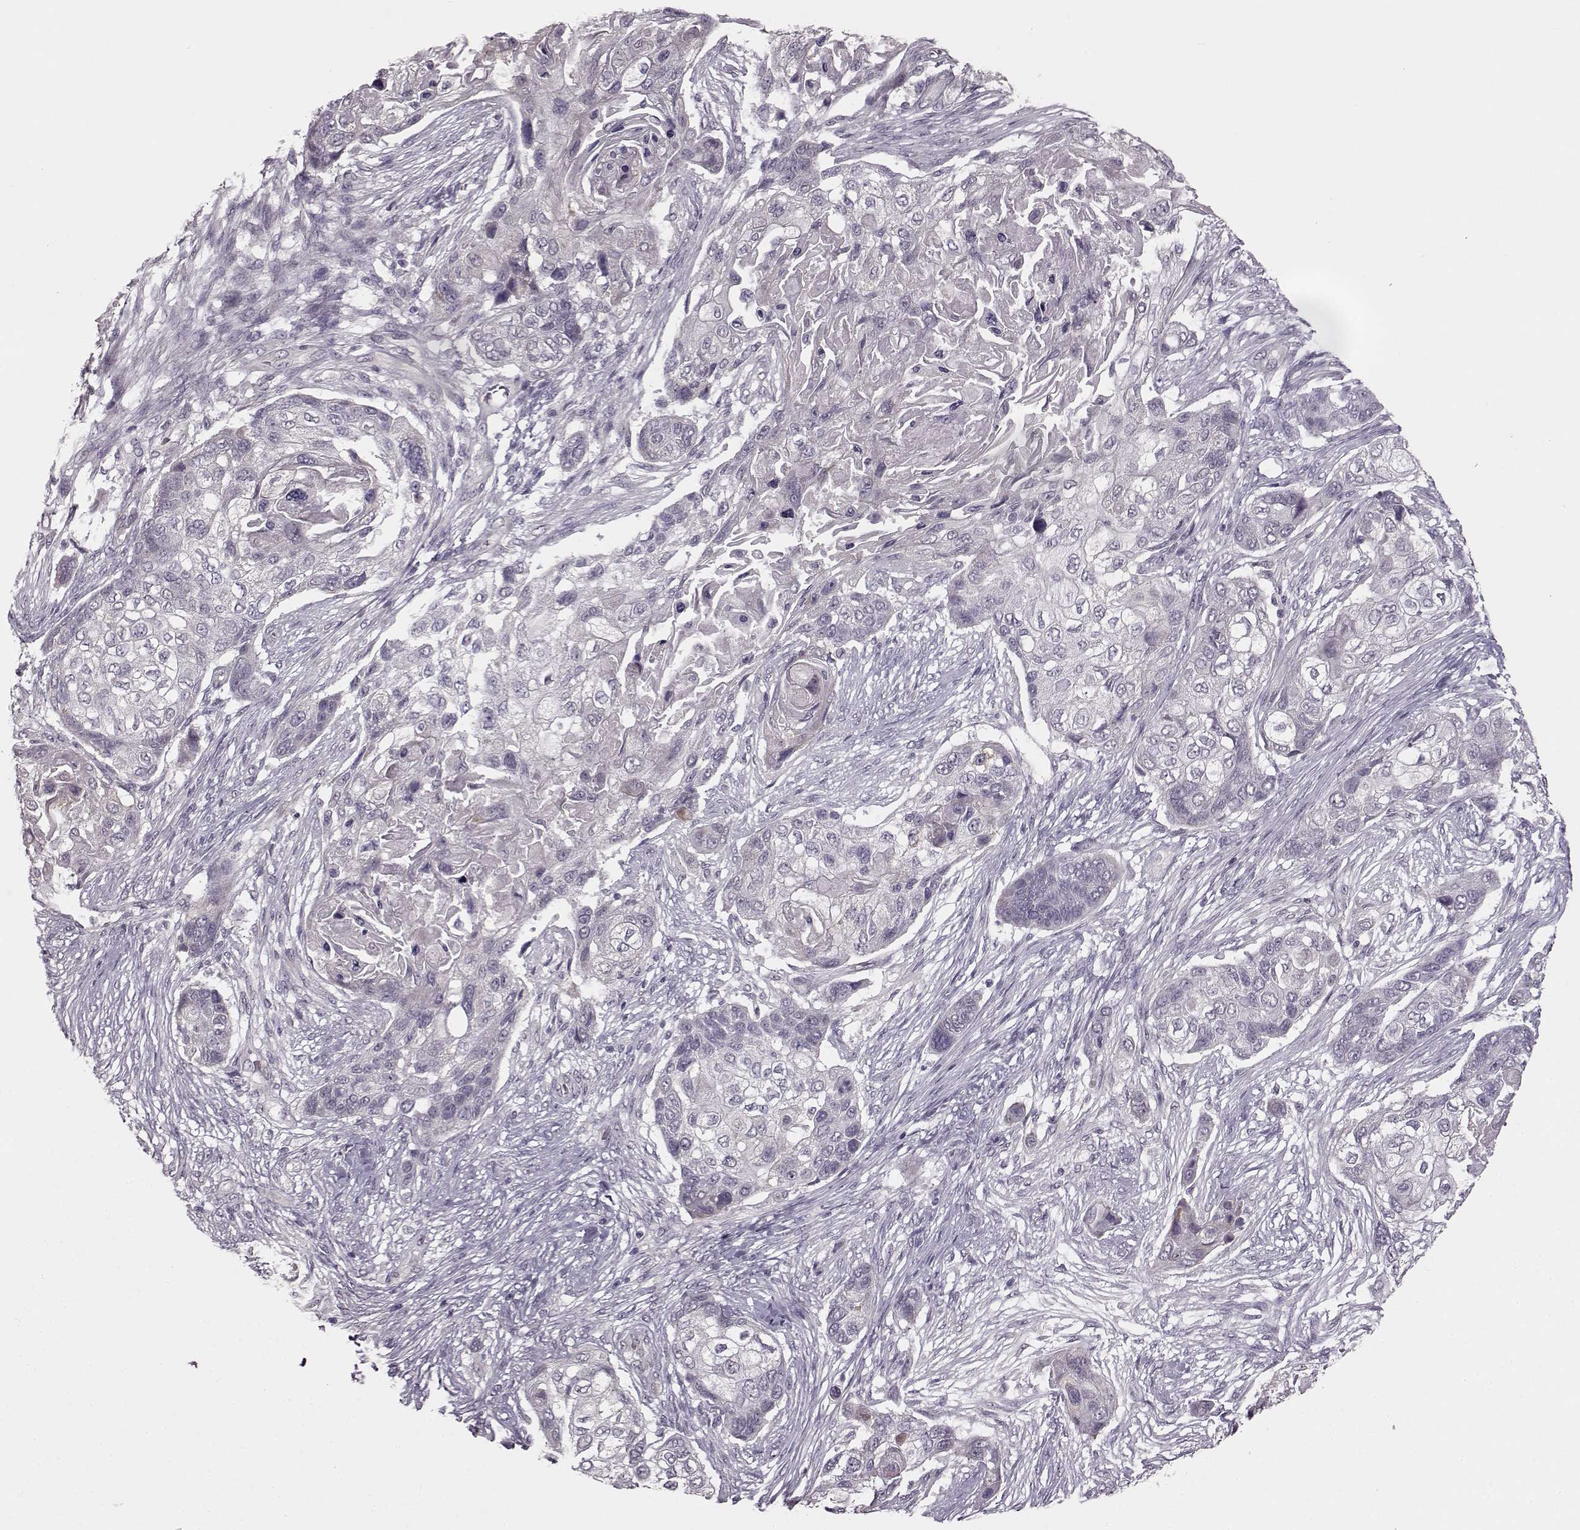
{"staining": {"intensity": "negative", "quantity": "none", "location": "none"}, "tissue": "lung cancer", "cell_type": "Tumor cells", "image_type": "cancer", "snomed": [{"axis": "morphology", "description": "Squamous cell carcinoma, NOS"}, {"axis": "topography", "description": "Lung"}], "caption": "High magnification brightfield microscopy of lung cancer stained with DAB (brown) and counterstained with hematoxylin (blue): tumor cells show no significant staining.", "gene": "MAP6D1", "patient": {"sex": "male", "age": 69}}